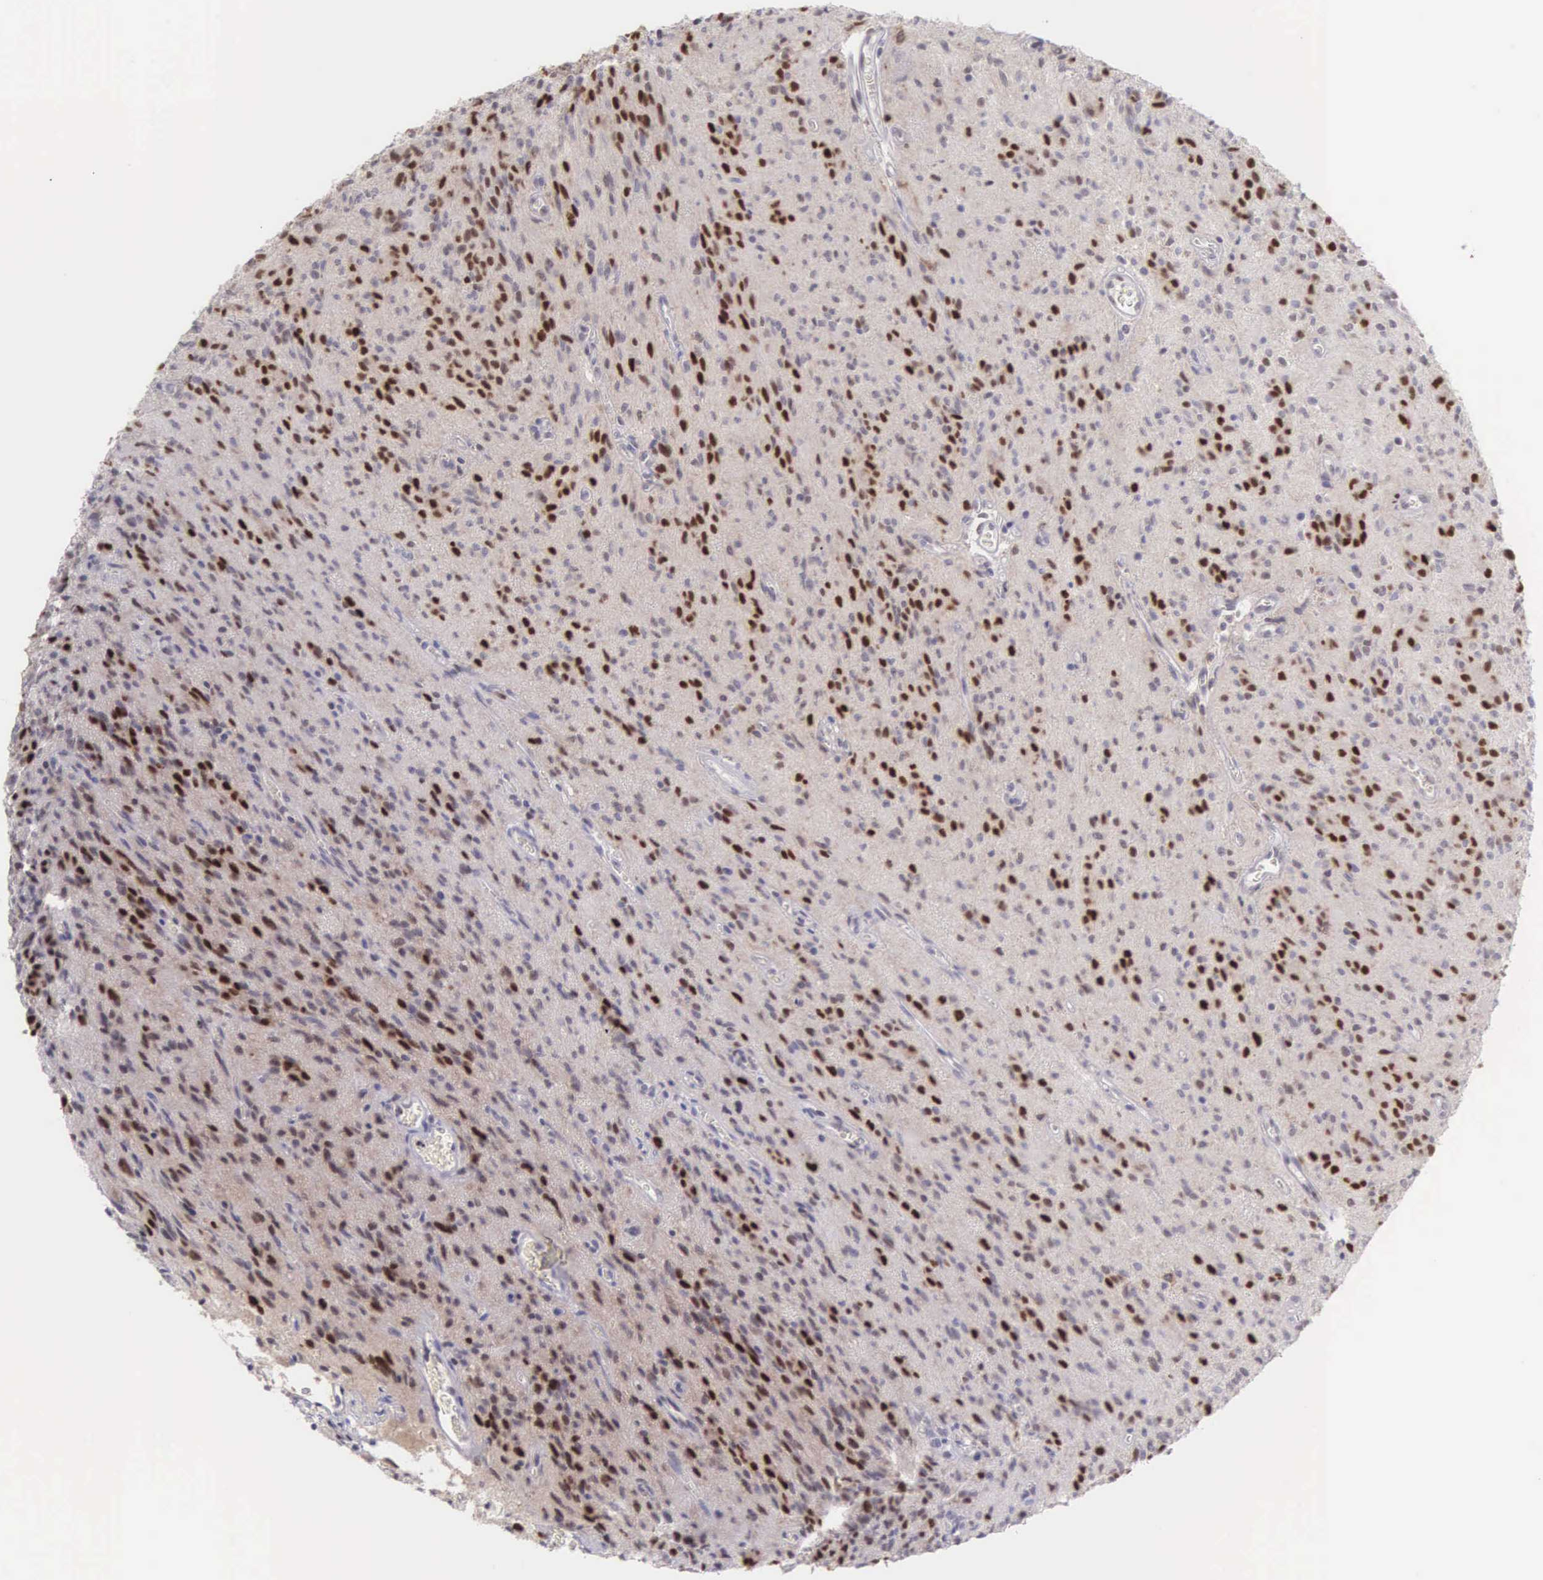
{"staining": {"intensity": "strong", "quantity": "25%-75%", "location": "nuclear"}, "tissue": "glioma", "cell_type": "Tumor cells", "image_type": "cancer", "snomed": [{"axis": "morphology", "description": "Glioma, malignant, Low grade"}, {"axis": "topography", "description": "Brain"}], "caption": "DAB (3,3'-diaminobenzidine) immunohistochemical staining of human malignant glioma (low-grade) demonstrates strong nuclear protein expression in approximately 25%-75% of tumor cells.", "gene": "GRK3", "patient": {"sex": "female", "age": 15}}